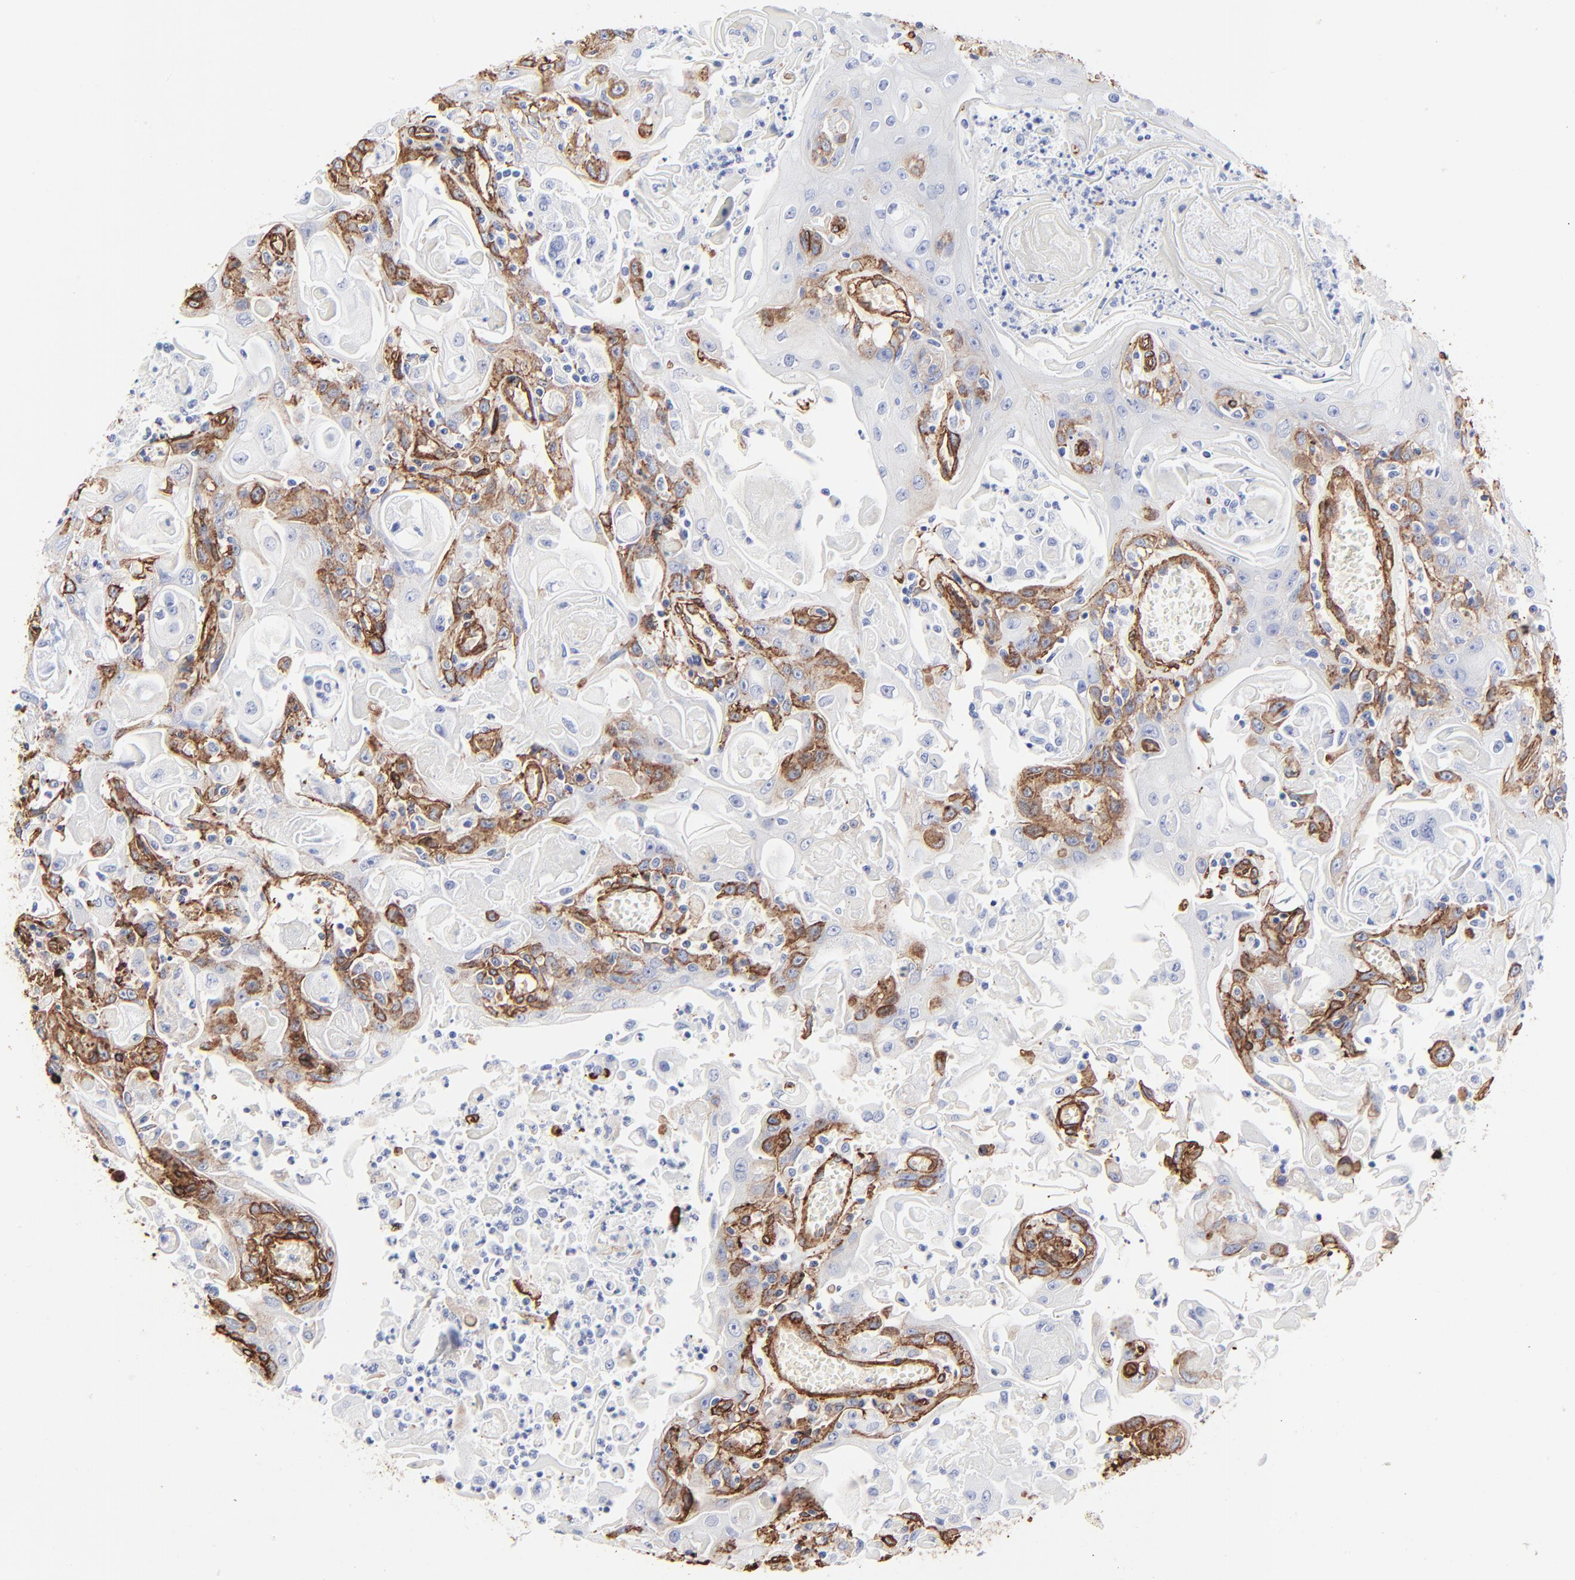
{"staining": {"intensity": "strong", "quantity": "25%-75%", "location": "cytoplasmic/membranous"}, "tissue": "head and neck cancer", "cell_type": "Tumor cells", "image_type": "cancer", "snomed": [{"axis": "morphology", "description": "Squamous cell carcinoma, NOS"}, {"axis": "topography", "description": "Oral tissue"}, {"axis": "topography", "description": "Head-Neck"}], "caption": "Head and neck squamous cell carcinoma stained with a brown dye displays strong cytoplasmic/membranous positive expression in about 25%-75% of tumor cells.", "gene": "CAV1", "patient": {"sex": "female", "age": 76}}